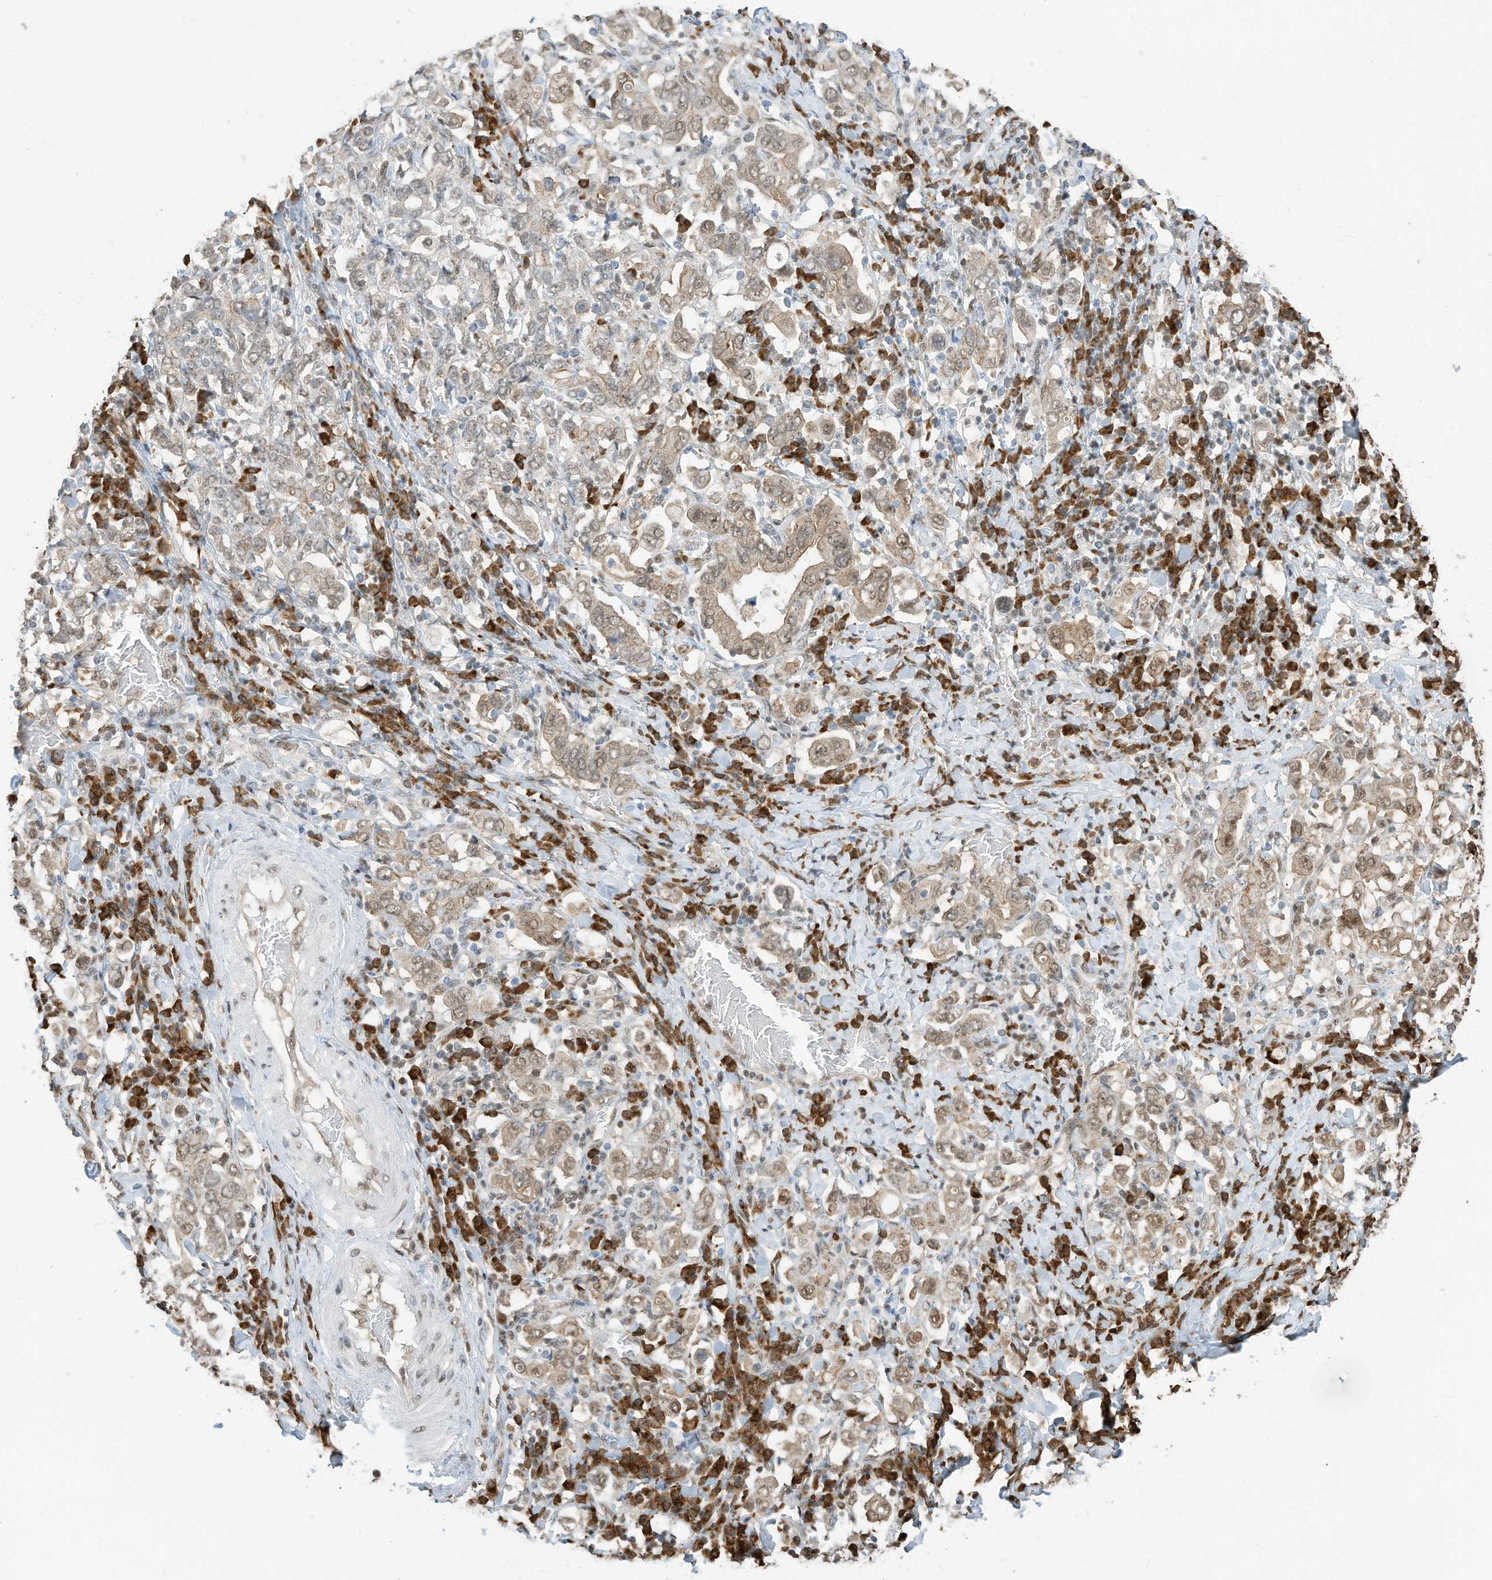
{"staining": {"intensity": "weak", "quantity": ">75%", "location": "cytoplasmic/membranous,nuclear"}, "tissue": "stomach cancer", "cell_type": "Tumor cells", "image_type": "cancer", "snomed": [{"axis": "morphology", "description": "Adenocarcinoma, NOS"}, {"axis": "topography", "description": "Stomach, upper"}], "caption": "There is low levels of weak cytoplasmic/membranous and nuclear positivity in tumor cells of adenocarcinoma (stomach), as demonstrated by immunohistochemical staining (brown color).", "gene": "ZNF195", "patient": {"sex": "male", "age": 62}}